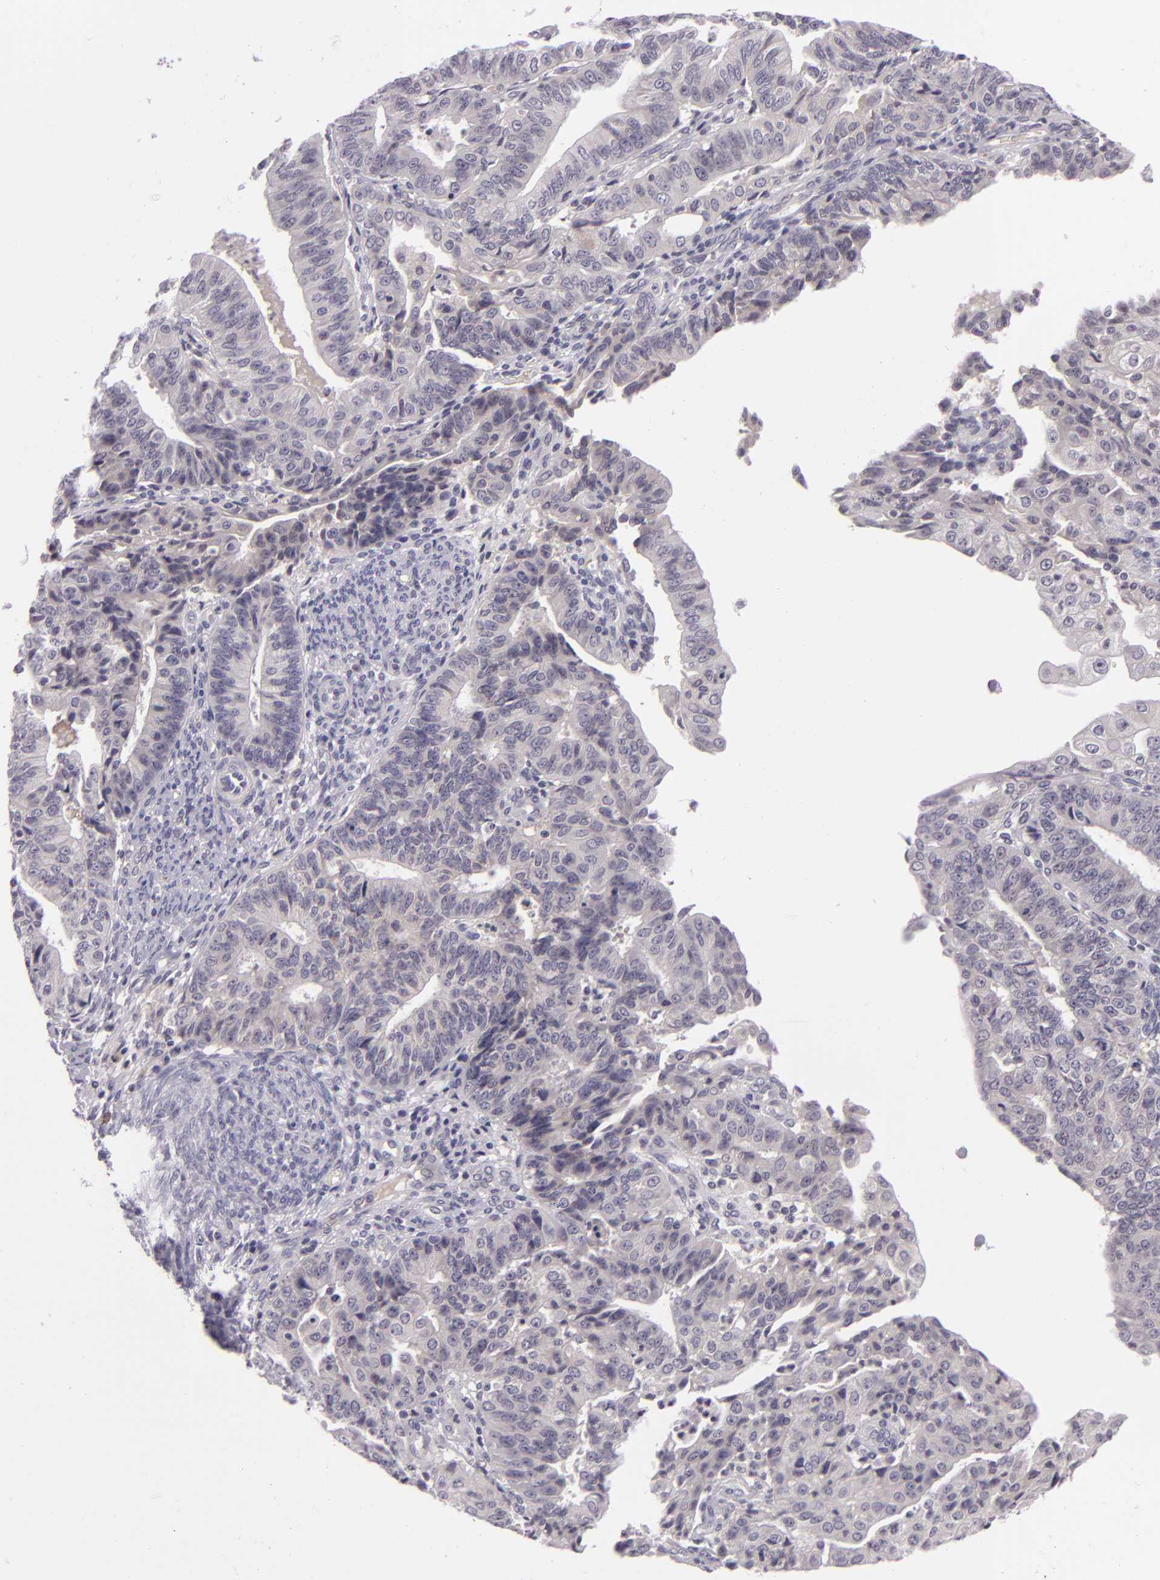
{"staining": {"intensity": "negative", "quantity": "none", "location": "none"}, "tissue": "endometrial cancer", "cell_type": "Tumor cells", "image_type": "cancer", "snomed": [{"axis": "morphology", "description": "Adenocarcinoma, NOS"}, {"axis": "topography", "description": "Endometrium"}], "caption": "A photomicrograph of human endometrial cancer is negative for staining in tumor cells.", "gene": "DAG1", "patient": {"sex": "female", "age": 56}}